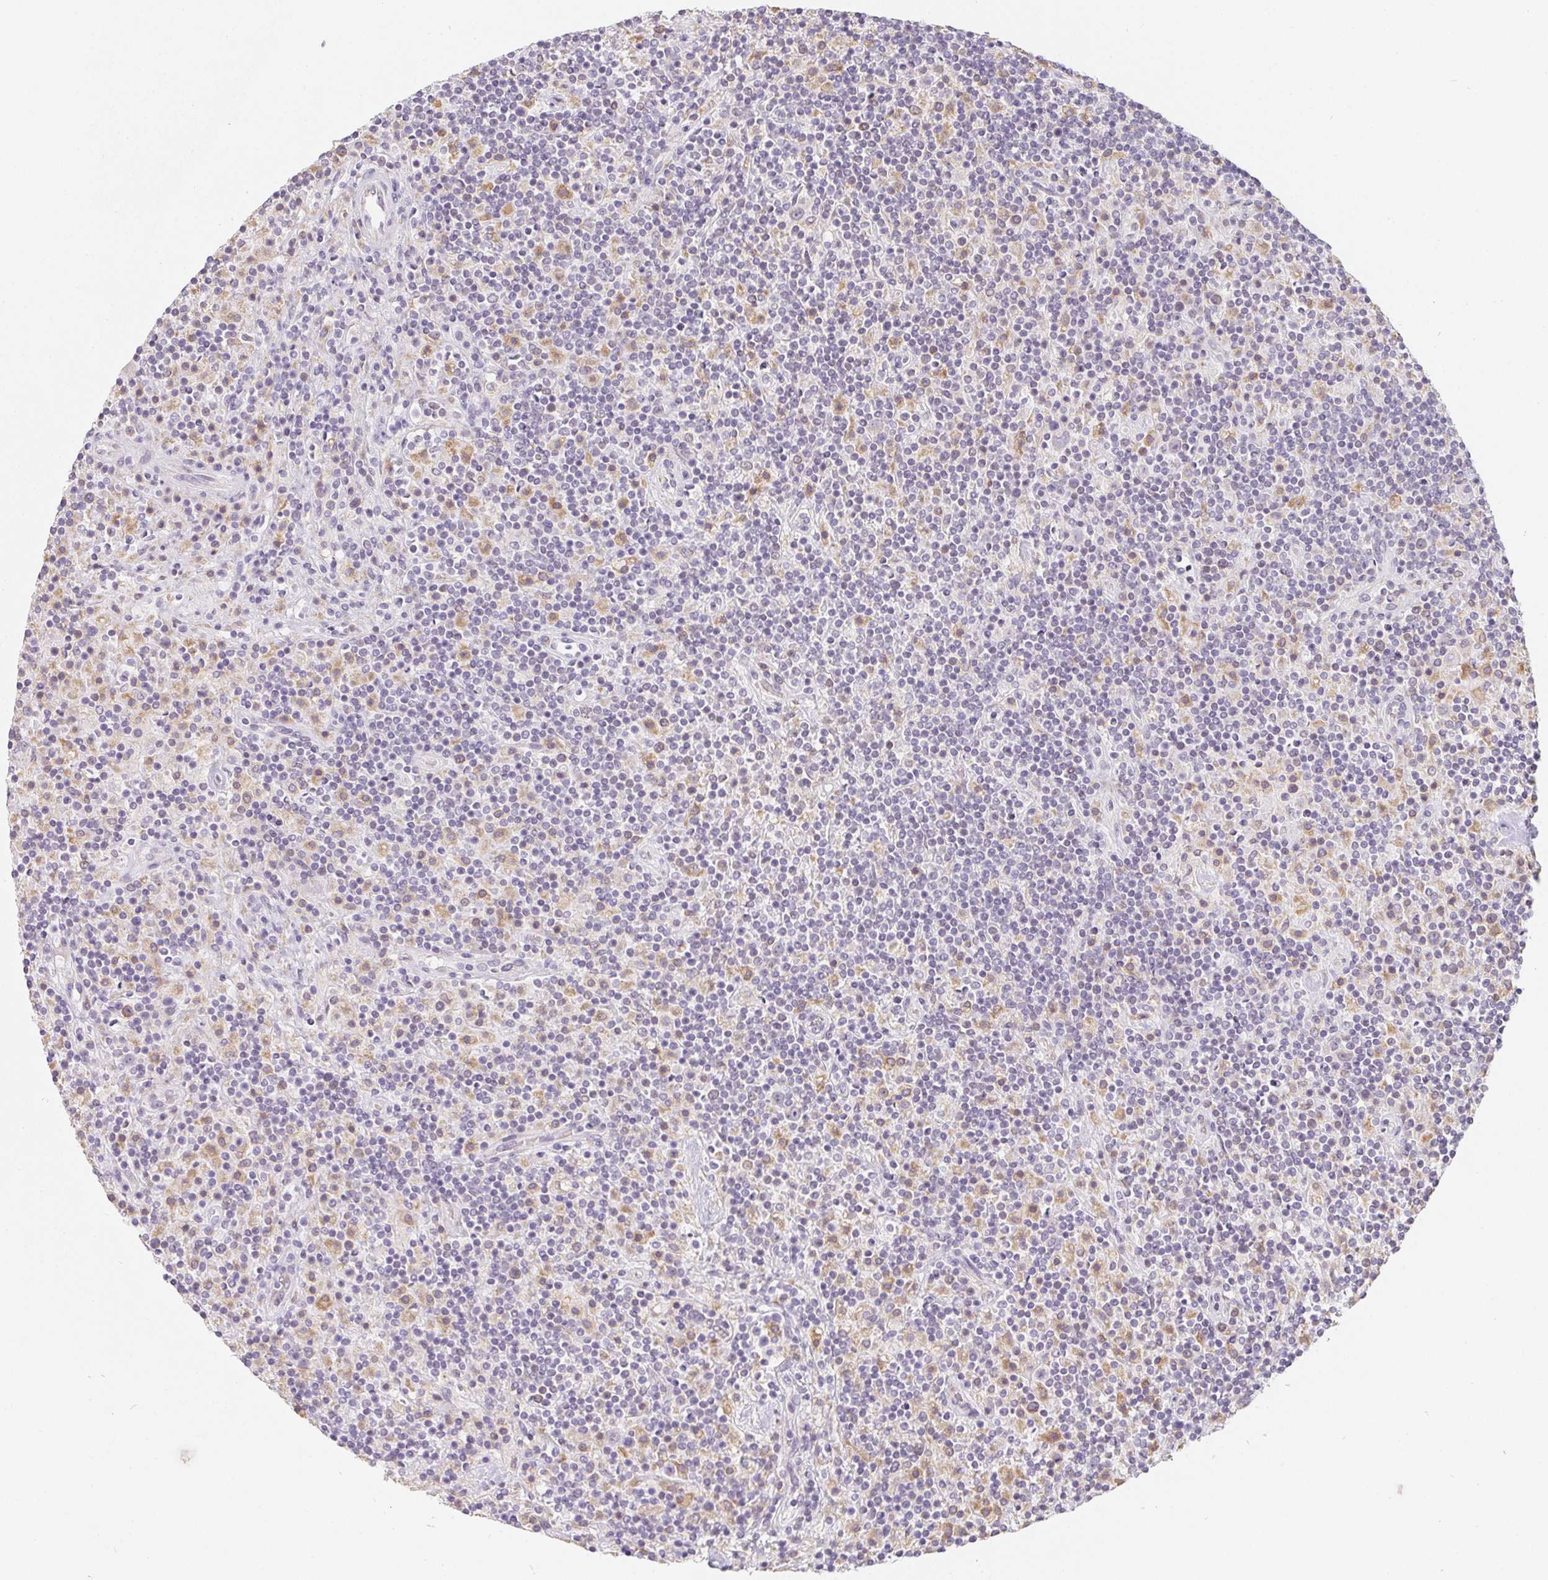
{"staining": {"intensity": "negative", "quantity": "none", "location": "none"}, "tissue": "lymphoma", "cell_type": "Tumor cells", "image_type": "cancer", "snomed": [{"axis": "morphology", "description": "Hodgkin's disease, NOS"}, {"axis": "topography", "description": "Lymph node"}], "caption": "Immunohistochemical staining of lymphoma displays no significant positivity in tumor cells.", "gene": "SOAT1", "patient": {"sex": "male", "age": 70}}